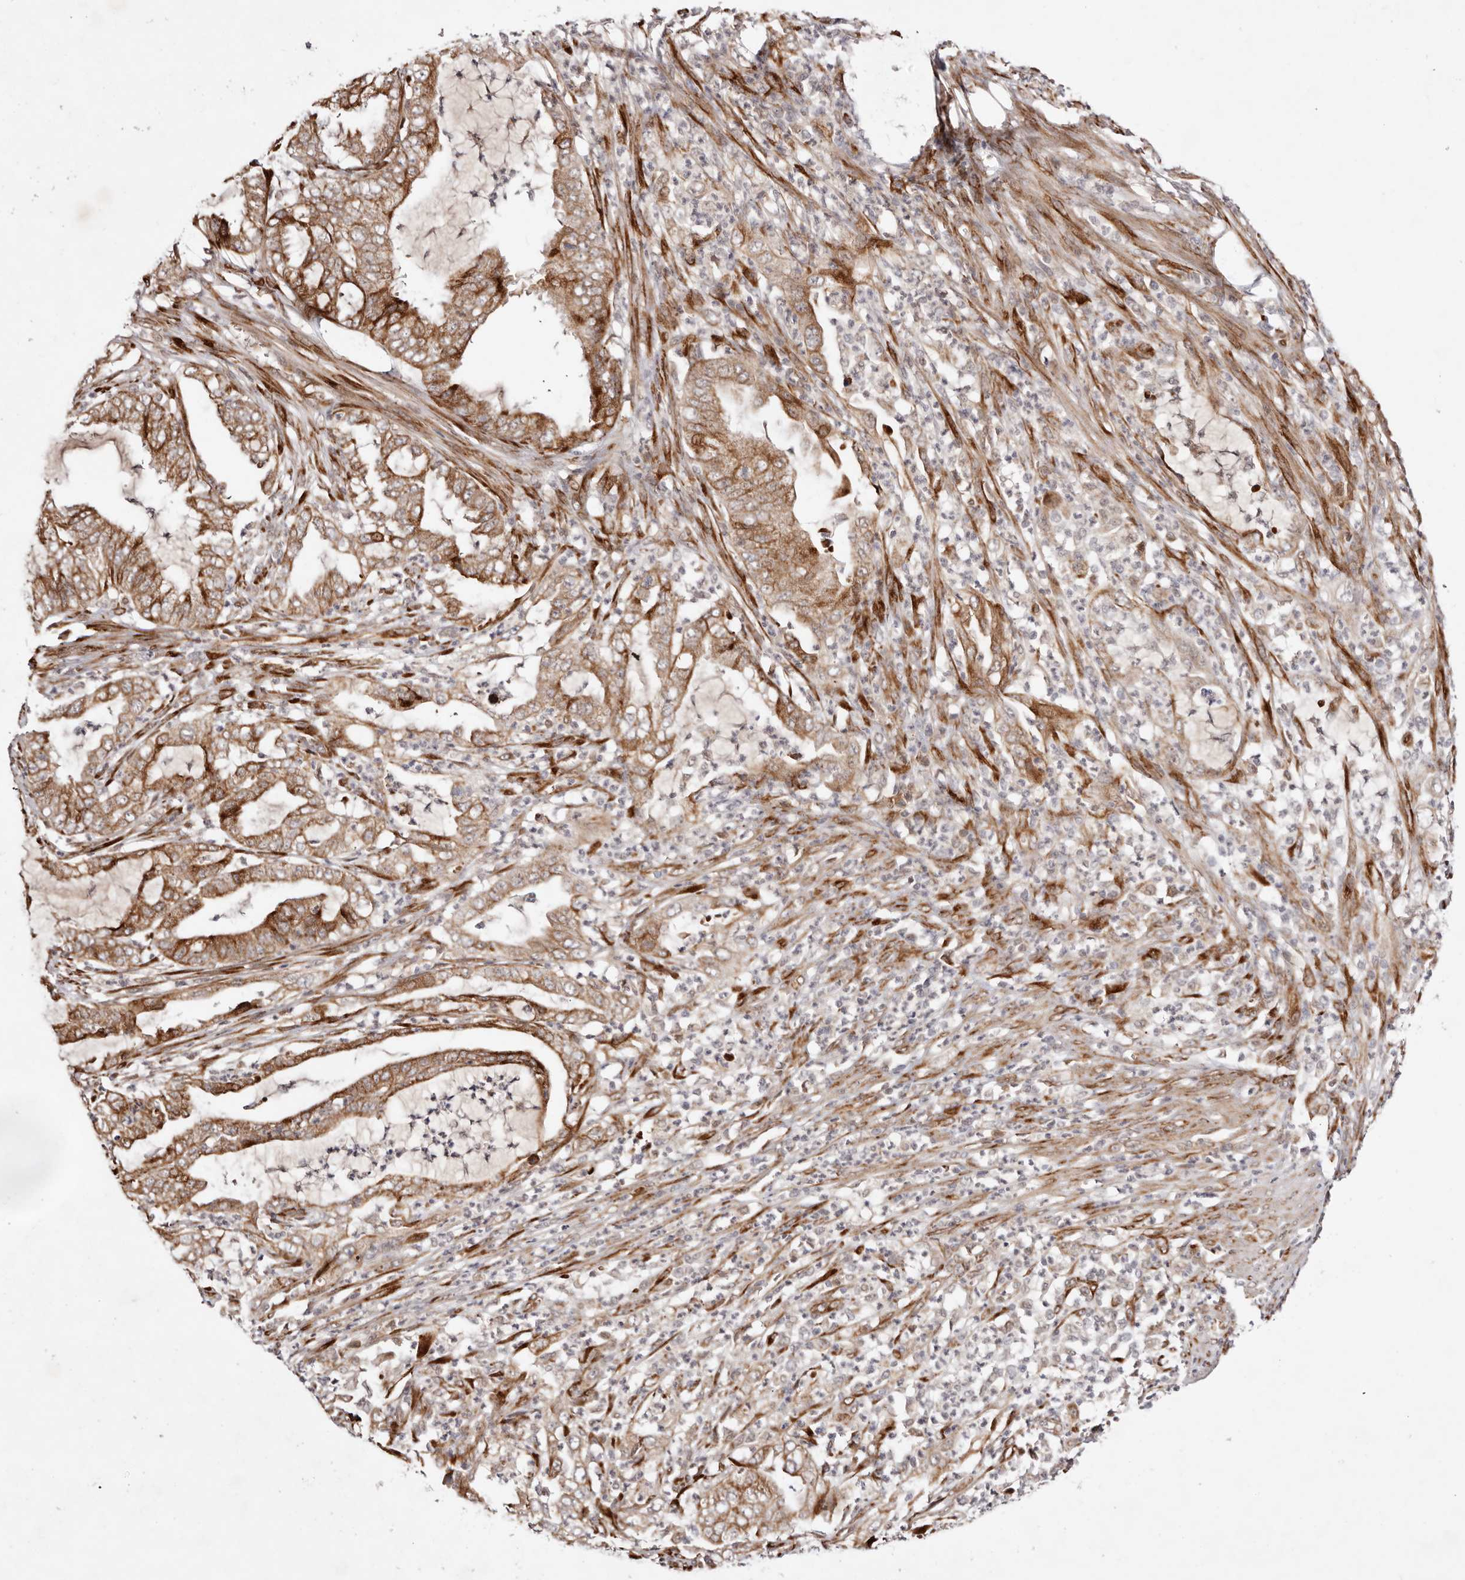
{"staining": {"intensity": "moderate", "quantity": ">75%", "location": "cytoplasmic/membranous"}, "tissue": "endometrial cancer", "cell_type": "Tumor cells", "image_type": "cancer", "snomed": [{"axis": "morphology", "description": "Adenocarcinoma, NOS"}, {"axis": "topography", "description": "Endometrium"}], "caption": "This image reveals immunohistochemistry staining of adenocarcinoma (endometrial), with medium moderate cytoplasmic/membranous staining in approximately >75% of tumor cells.", "gene": "BCL2L15", "patient": {"sex": "female", "age": 51}}